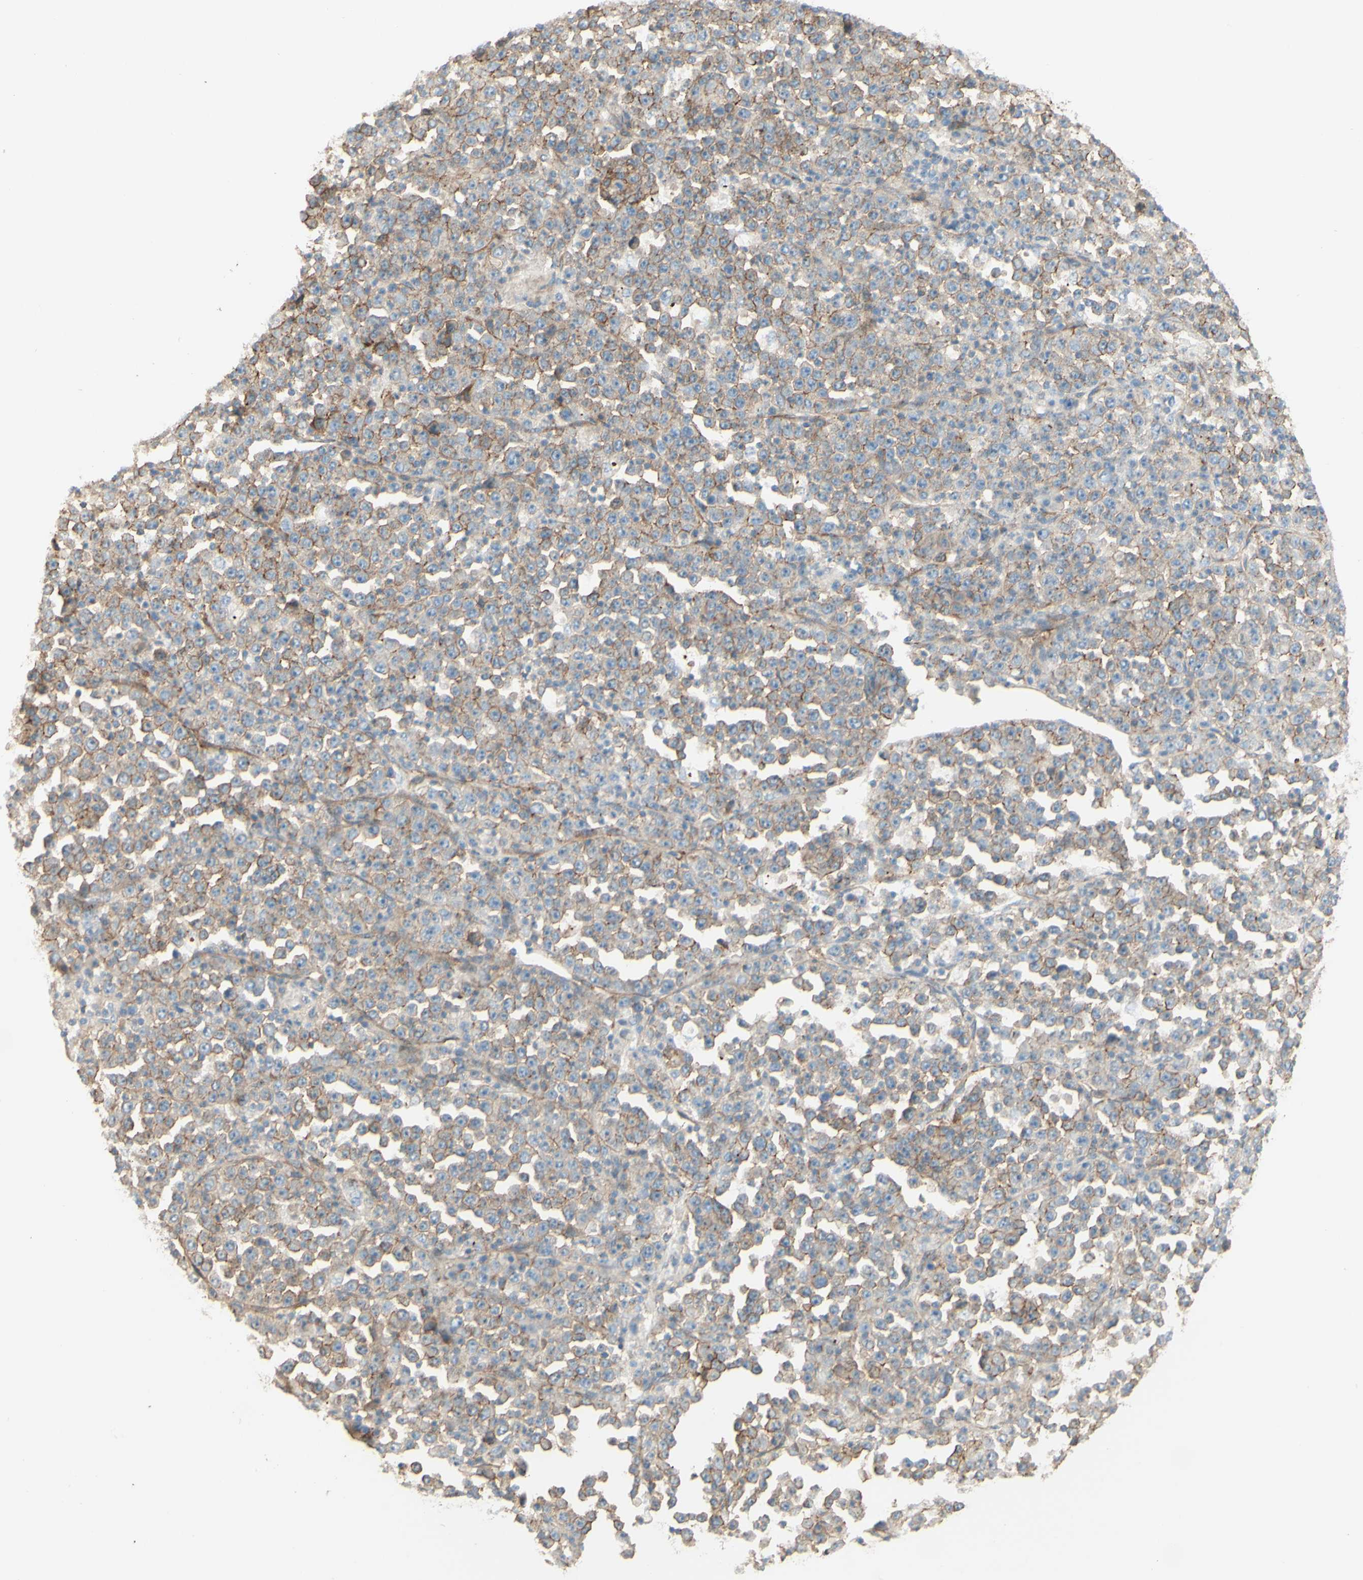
{"staining": {"intensity": "weak", "quantity": "25%-75%", "location": "cytoplasmic/membranous"}, "tissue": "stomach cancer", "cell_type": "Tumor cells", "image_type": "cancer", "snomed": [{"axis": "morphology", "description": "Normal tissue, NOS"}, {"axis": "morphology", "description": "Adenocarcinoma, NOS"}, {"axis": "topography", "description": "Stomach, upper"}, {"axis": "topography", "description": "Stomach"}], "caption": "Immunohistochemical staining of human adenocarcinoma (stomach) demonstrates weak cytoplasmic/membranous protein staining in about 25%-75% of tumor cells.", "gene": "RNF149", "patient": {"sex": "male", "age": 59}}